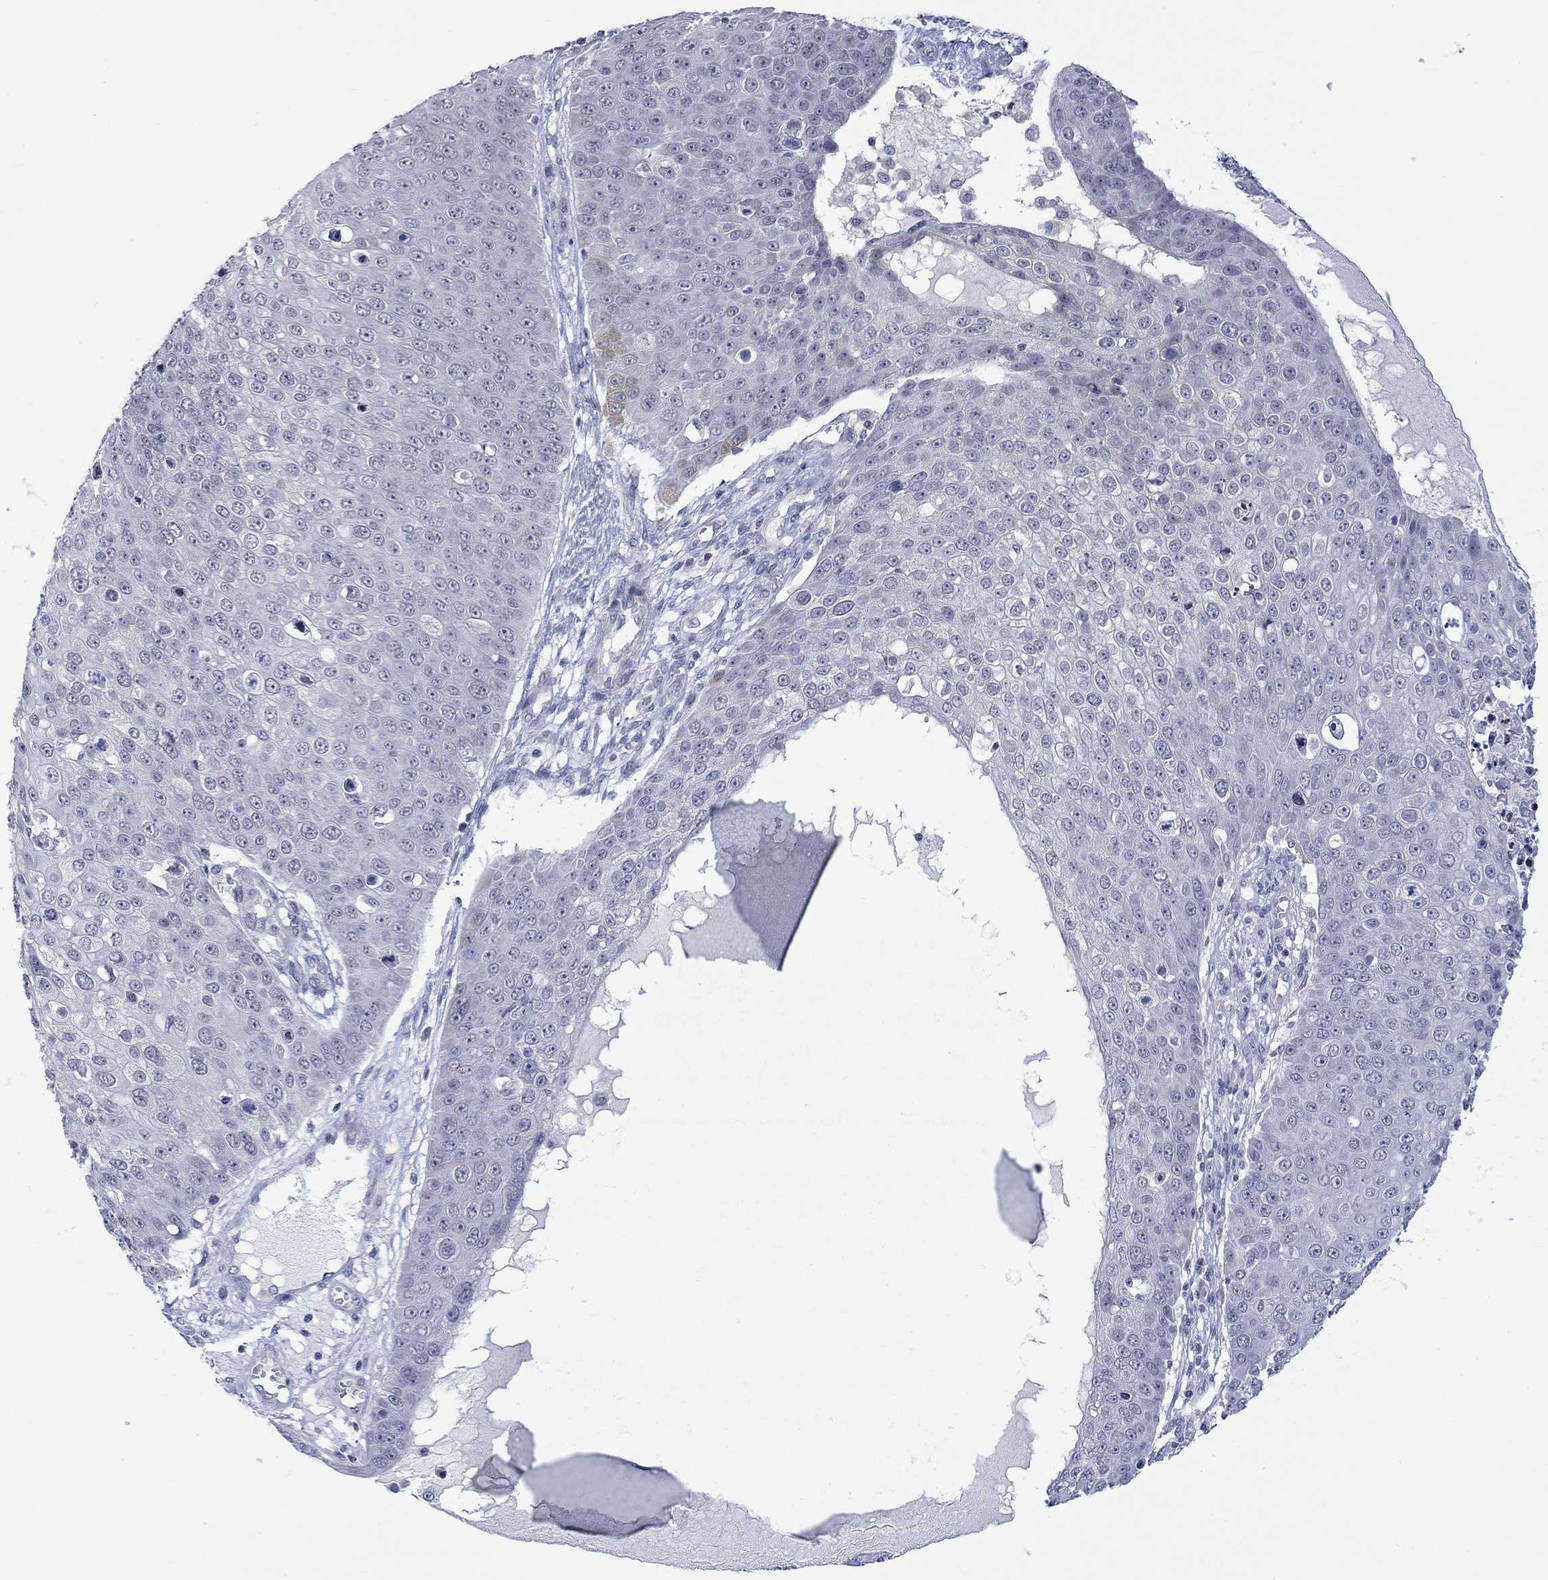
{"staining": {"intensity": "negative", "quantity": "none", "location": "none"}, "tissue": "skin cancer", "cell_type": "Tumor cells", "image_type": "cancer", "snomed": [{"axis": "morphology", "description": "Squamous cell carcinoma, NOS"}, {"axis": "topography", "description": "Skin"}], "caption": "Skin cancer (squamous cell carcinoma) was stained to show a protein in brown. There is no significant expression in tumor cells. The staining was performed using DAB (3,3'-diaminobenzidine) to visualize the protein expression in brown, while the nuclei were stained in blue with hematoxylin (Magnification: 20x).", "gene": "DCX", "patient": {"sex": "male", "age": 71}}